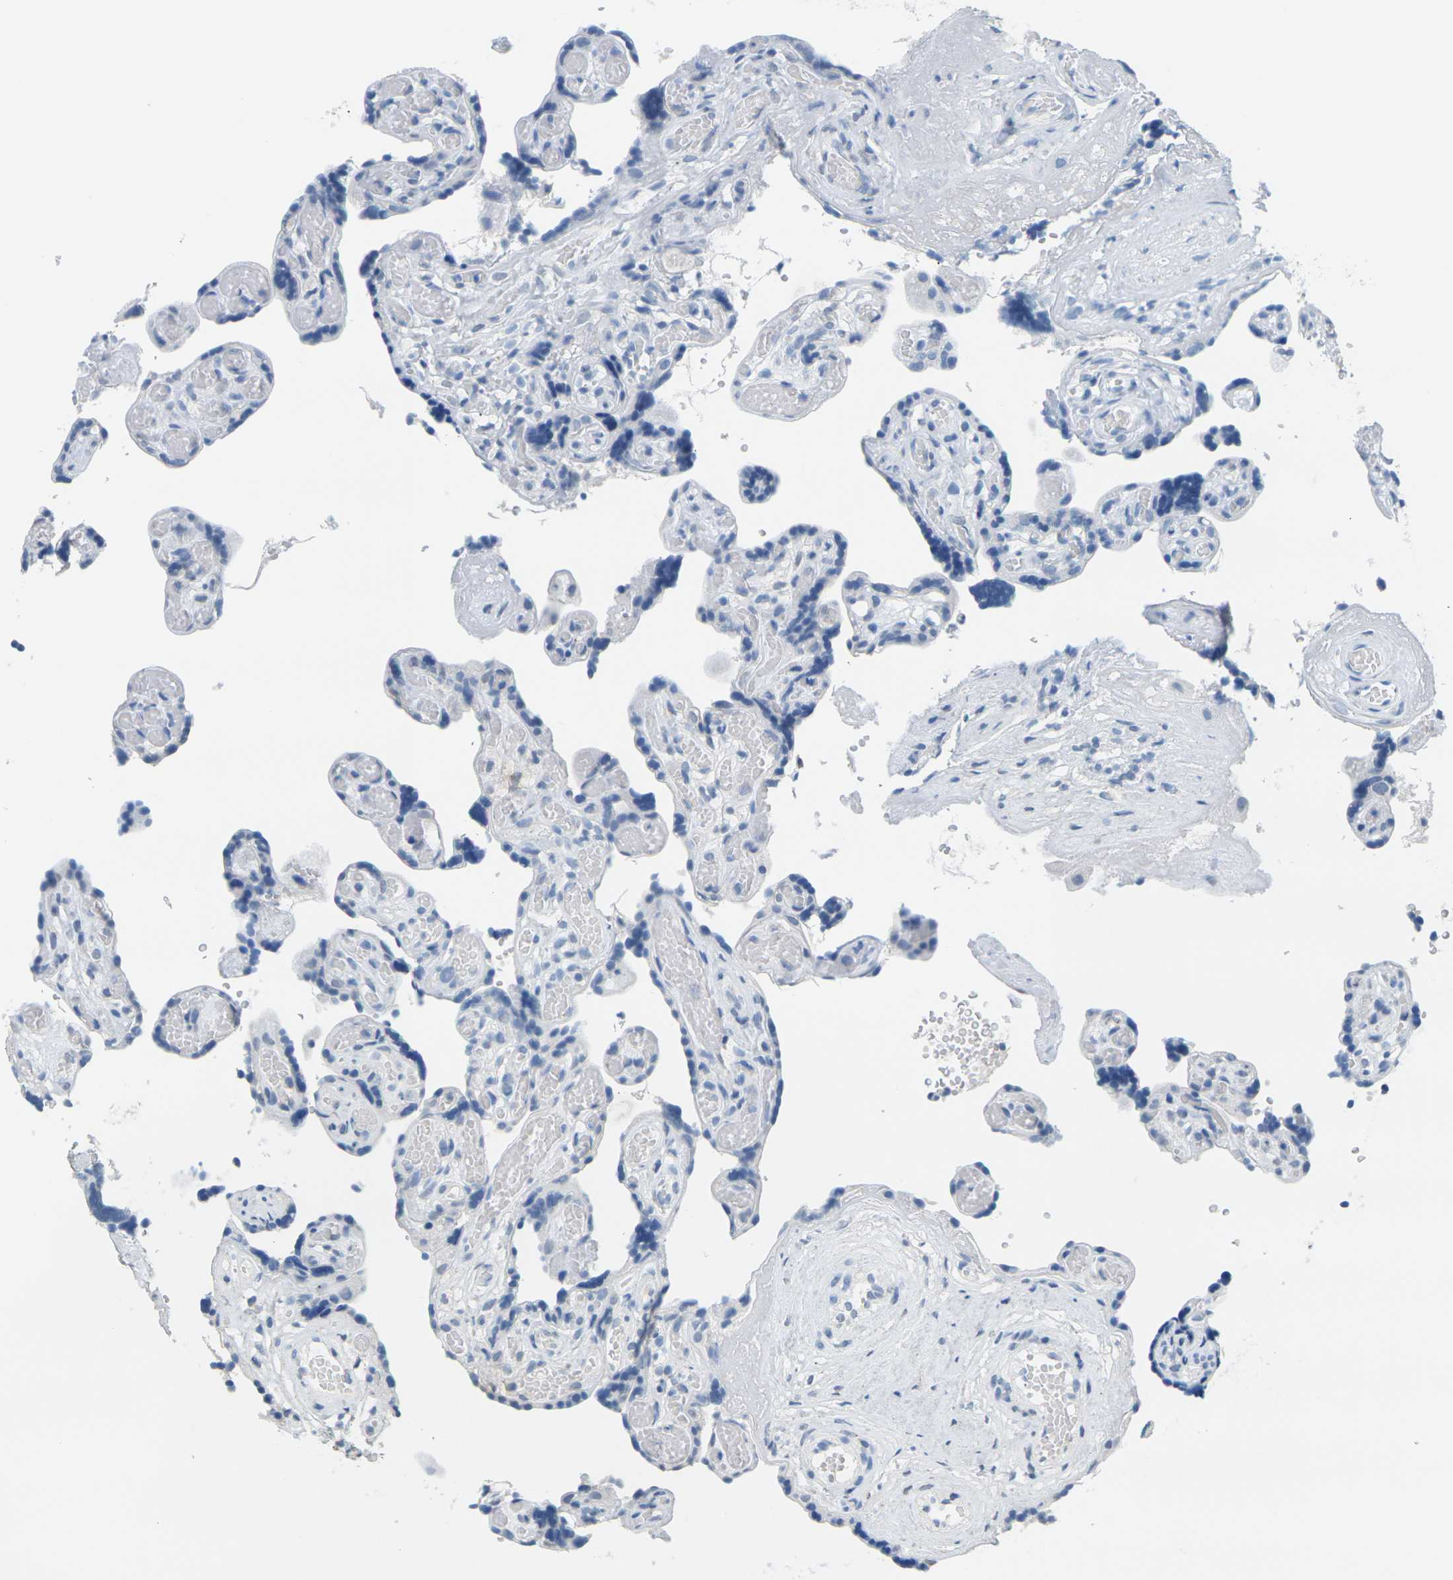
{"staining": {"intensity": "negative", "quantity": "none", "location": "none"}, "tissue": "placenta", "cell_type": "Decidual cells", "image_type": "normal", "snomed": [{"axis": "morphology", "description": "Normal tissue, NOS"}, {"axis": "topography", "description": "Placenta"}], "caption": "Immunohistochemical staining of benign human placenta reveals no significant staining in decidual cells. (DAB (3,3'-diaminobenzidine) immunohistochemistry (IHC) visualized using brightfield microscopy, high magnification).", "gene": "CTAG1A", "patient": {"sex": "female", "age": 30}}